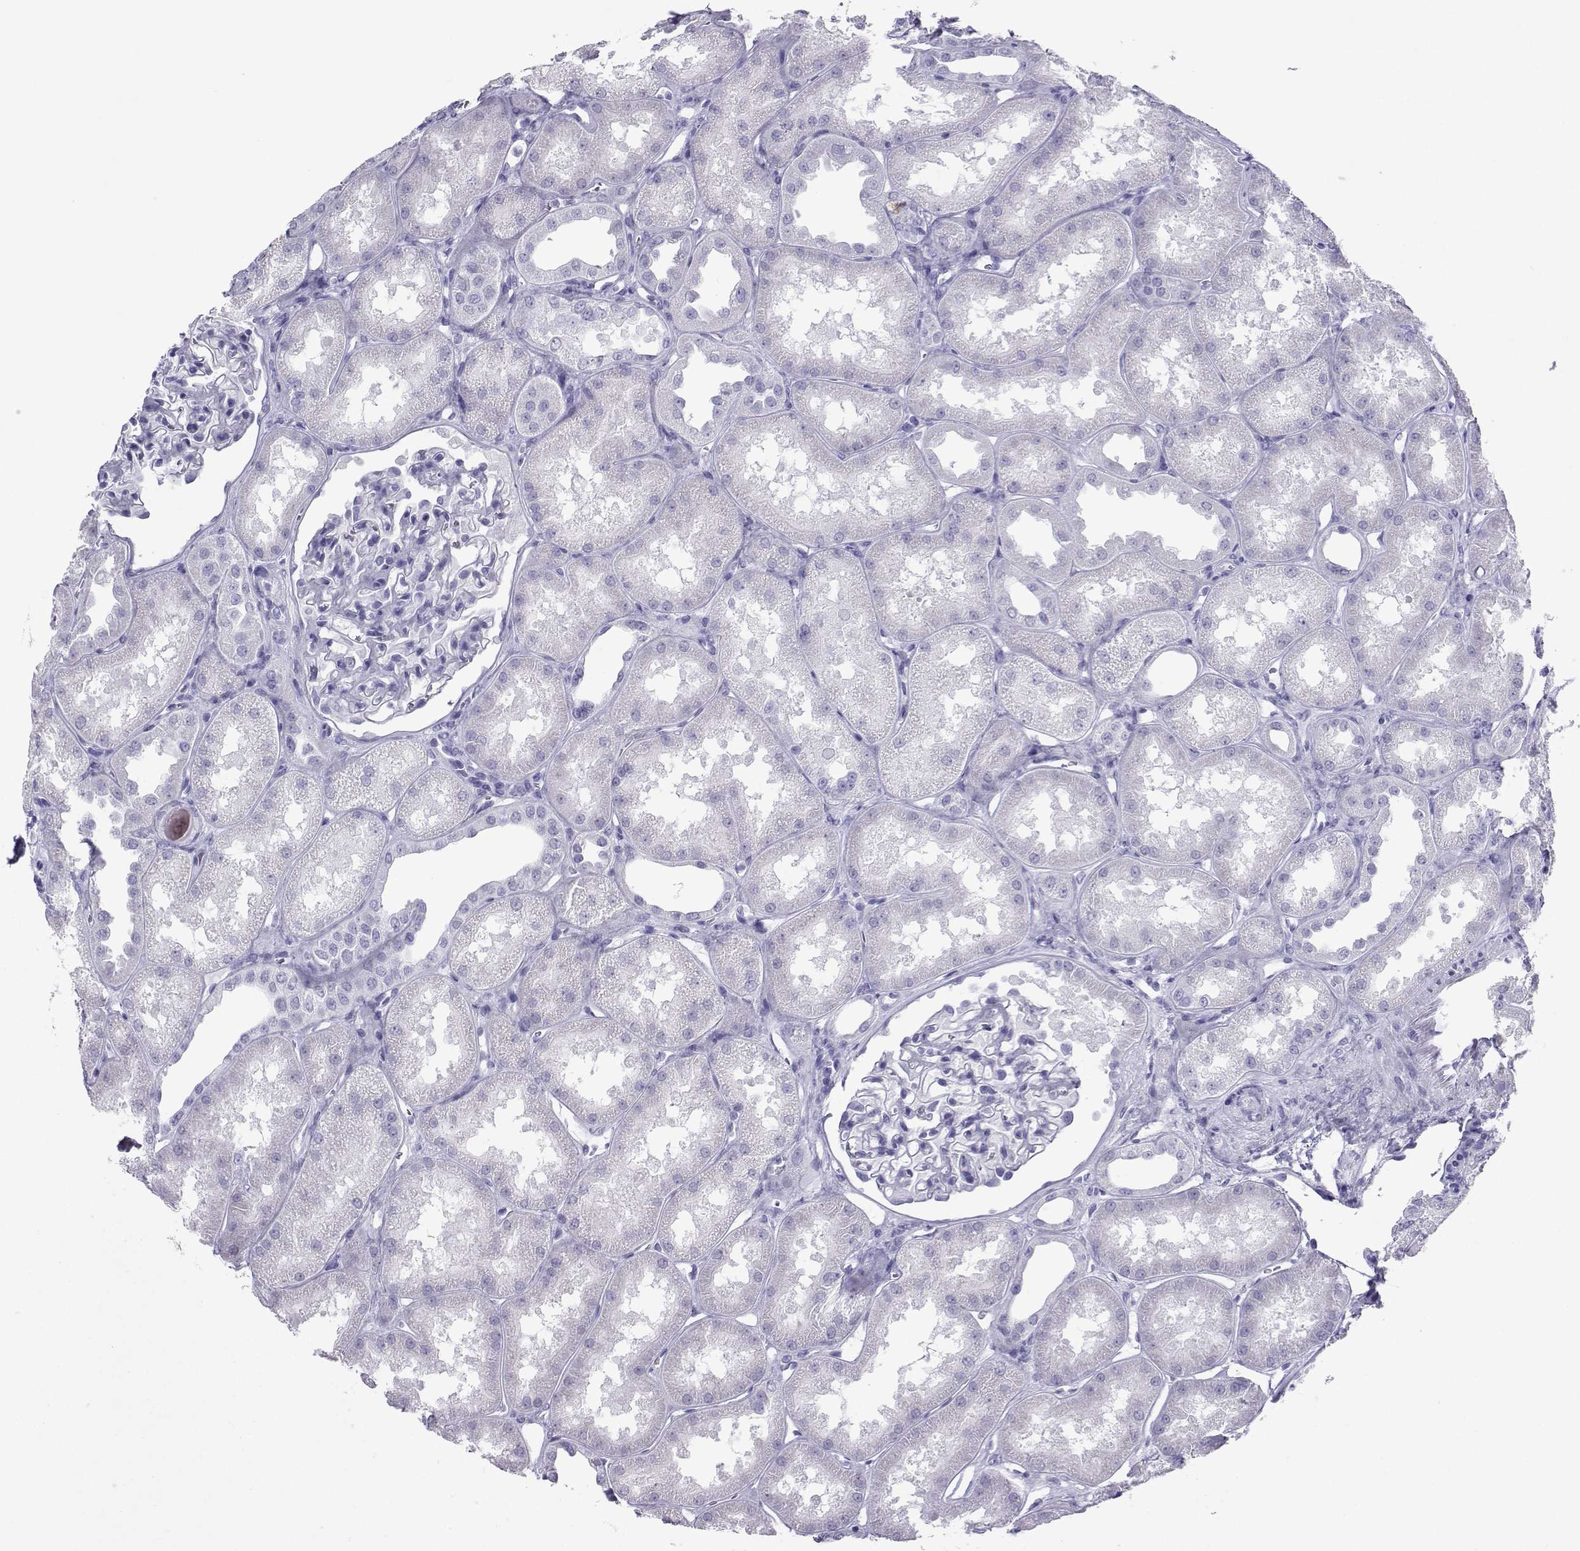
{"staining": {"intensity": "negative", "quantity": "none", "location": "none"}, "tissue": "kidney", "cell_type": "Cells in glomeruli", "image_type": "normal", "snomed": [{"axis": "morphology", "description": "Normal tissue, NOS"}, {"axis": "topography", "description": "Kidney"}], "caption": "A high-resolution histopathology image shows immunohistochemistry (IHC) staining of unremarkable kidney, which demonstrates no significant positivity in cells in glomeruli.", "gene": "LORICRIN", "patient": {"sex": "male", "age": 61}}